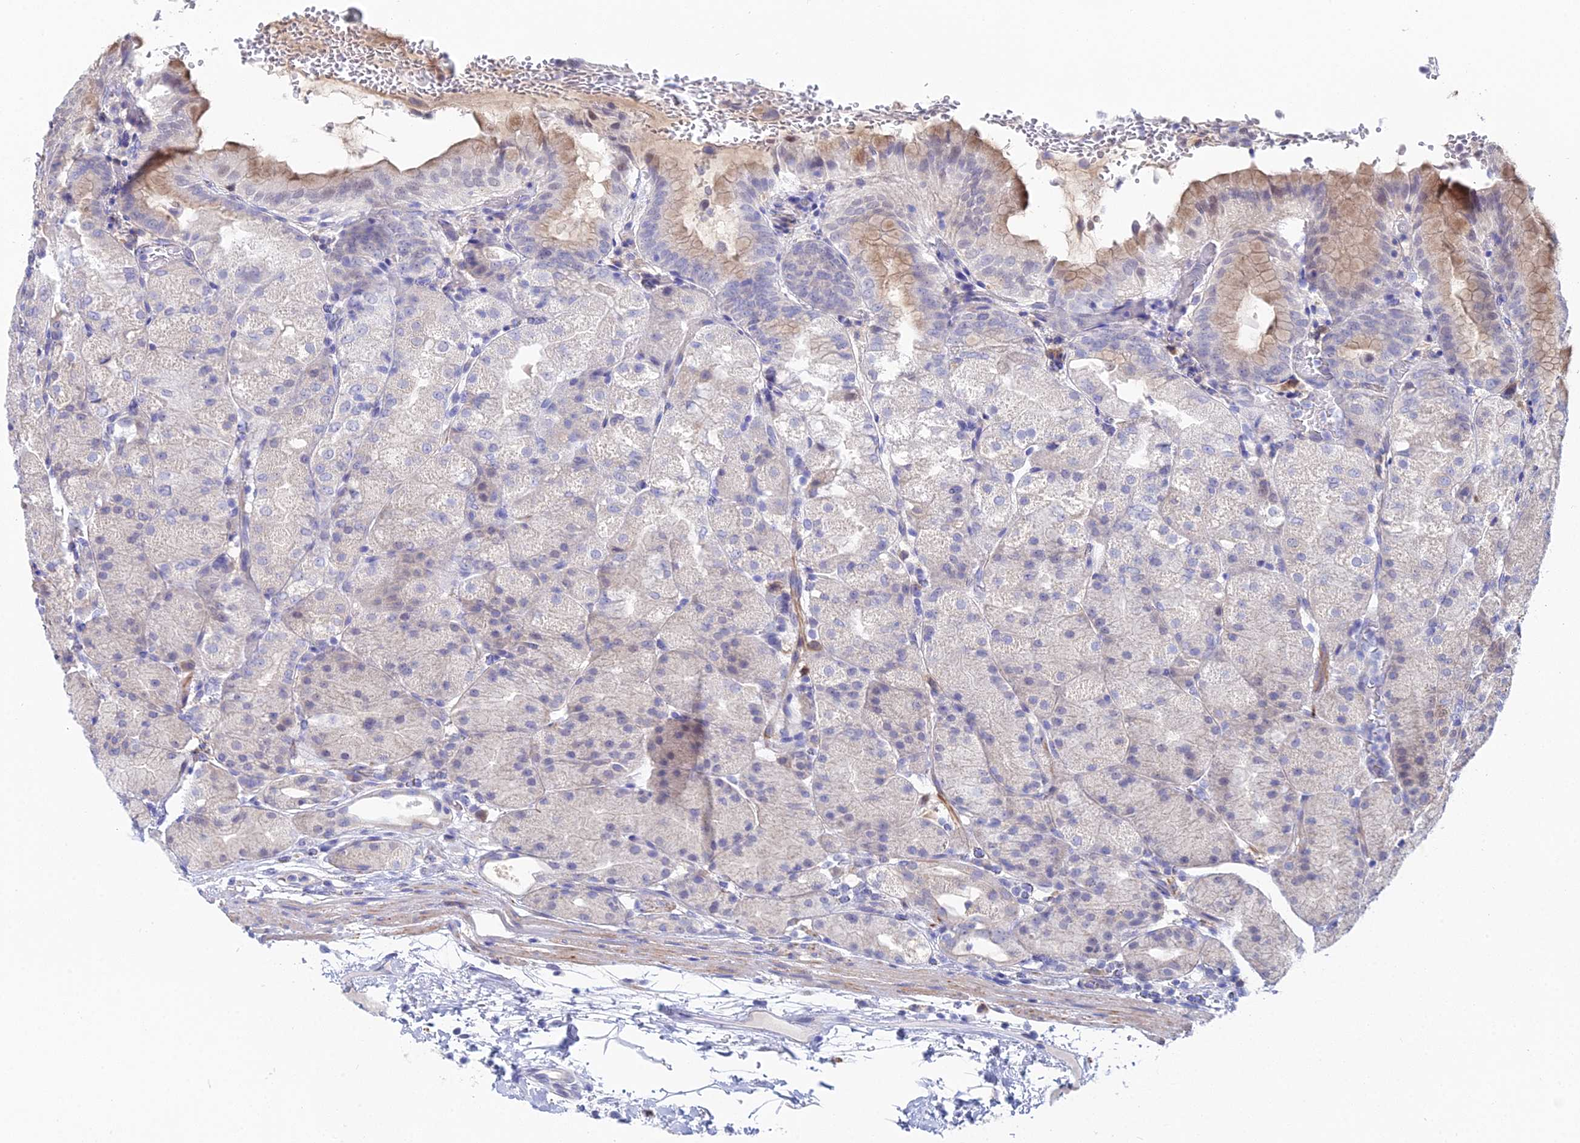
{"staining": {"intensity": "weak", "quantity": "25%-75%", "location": "cytoplasmic/membranous"}, "tissue": "stomach", "cell_type": "Glandular cells", "image_type": "normal", "snomed": [{"axis": "morphology", "description": "Normal tissue, NOS"}, {"axis": "topography", "description": "Stomach, upper"}, {"axis": "topography", "description": "Stomach, lower"}], "caption": "An image of human stomach stained for a protein shows weak cytoplasmic/membranous brown staining in glandular cells. (DAB (3,3'-diaminobenzidine) IHC, brown staining for protein, blue staining for nuclei).", "gene": "DNAH14", "patient": {"sex": "male", "age": 62}}